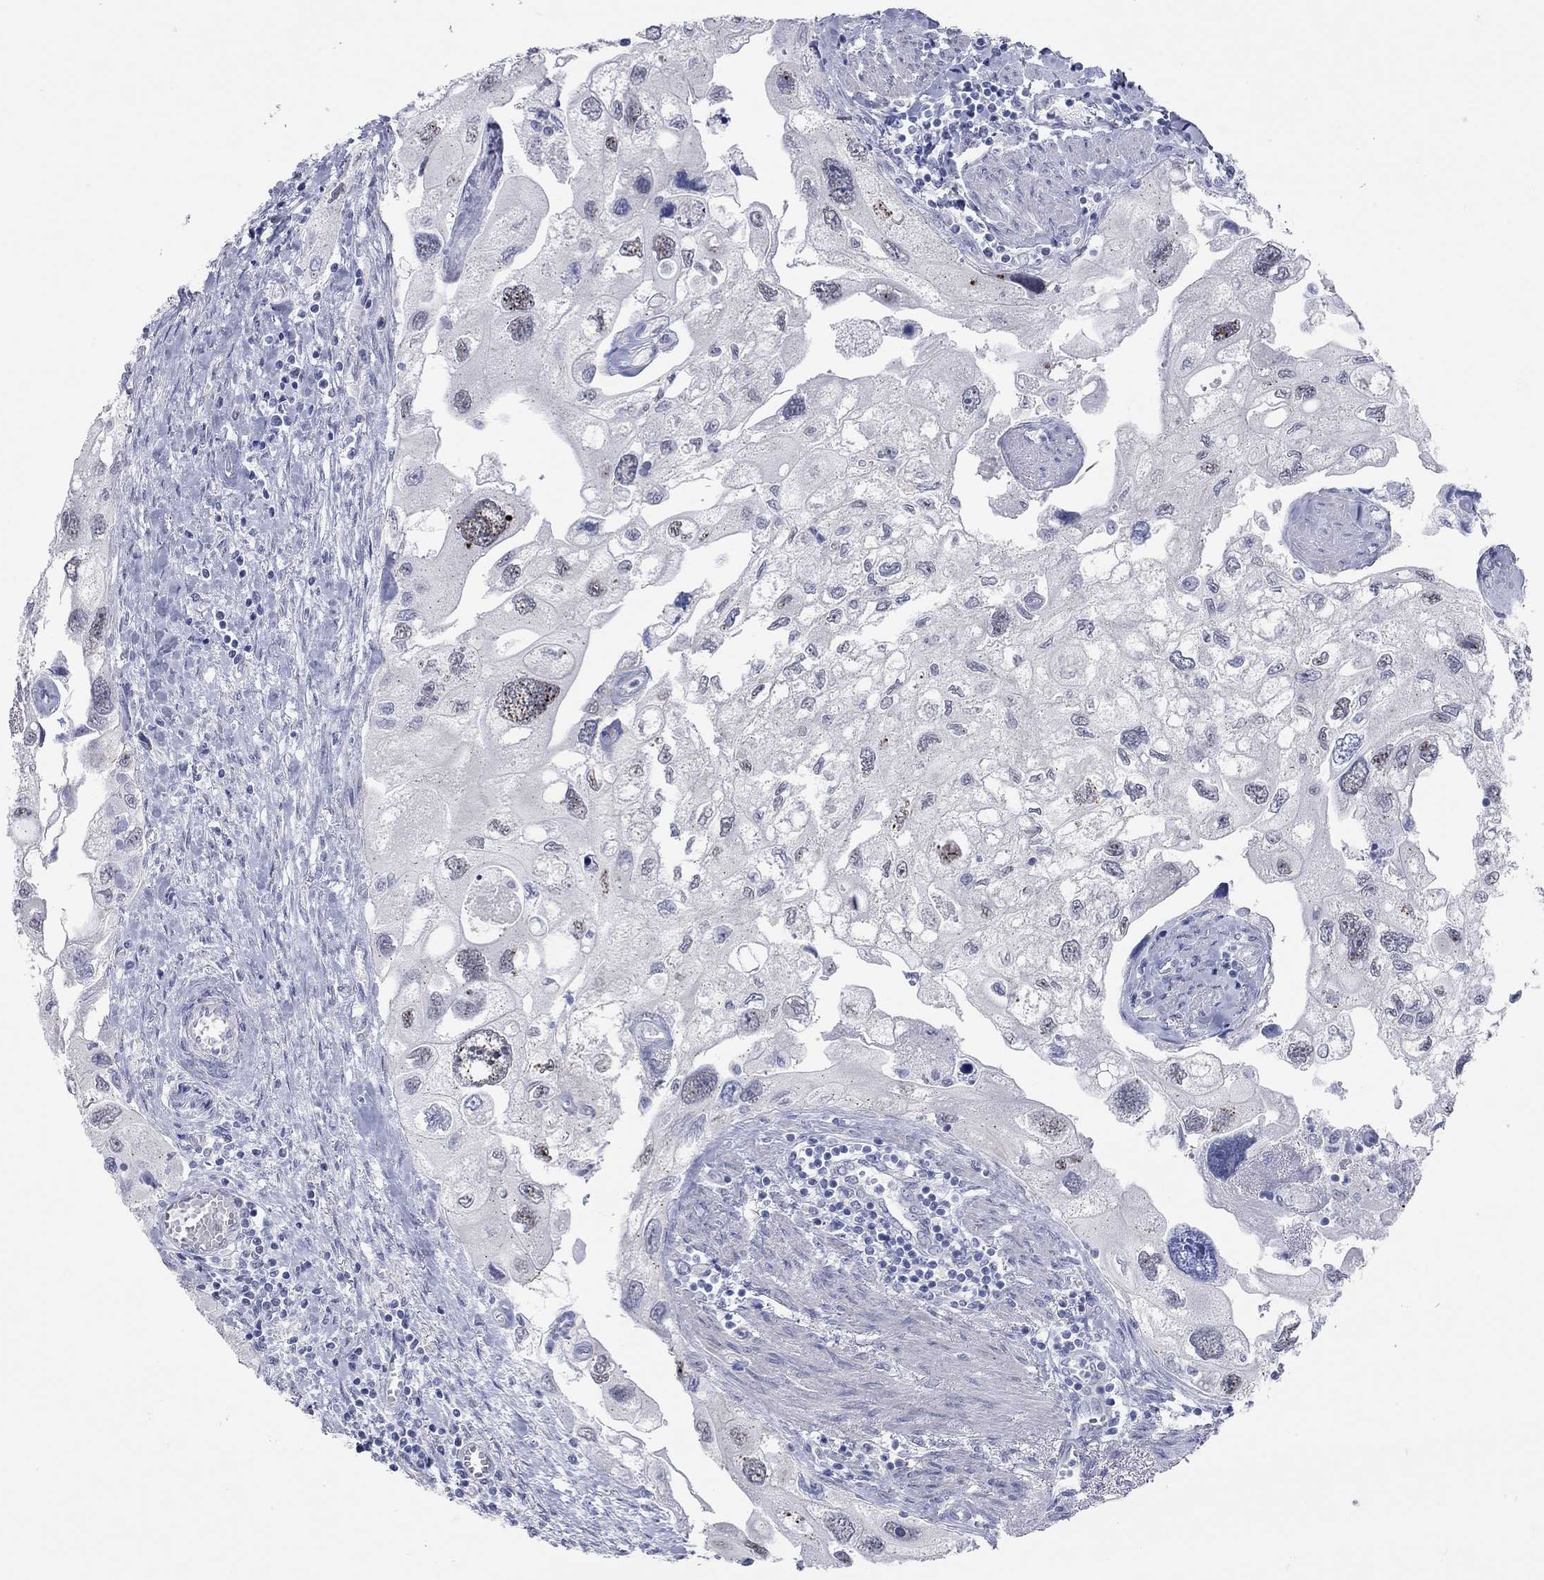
{"staining": {"intensity": "moderate", "quantity": "<25%", "location": "nuclear"}, "tissue": "urothelial cancer", "cell_type": "Tumor cells", "image_type": "cancer", "snomed": [{"axis": "morphology", "description": "Urothelial carcinoma, High grade"}, {"axis": "topography", "description": "Urinary bladder"}], "caption": "Urothelial carcinoma (high-grade) tissue shows moderate nuclear staining in approximately <25% of tumor cells, visualized by immunohistochemistry.", "gene": "WASF3", "patient": {"sex": "male", "age": 59}}